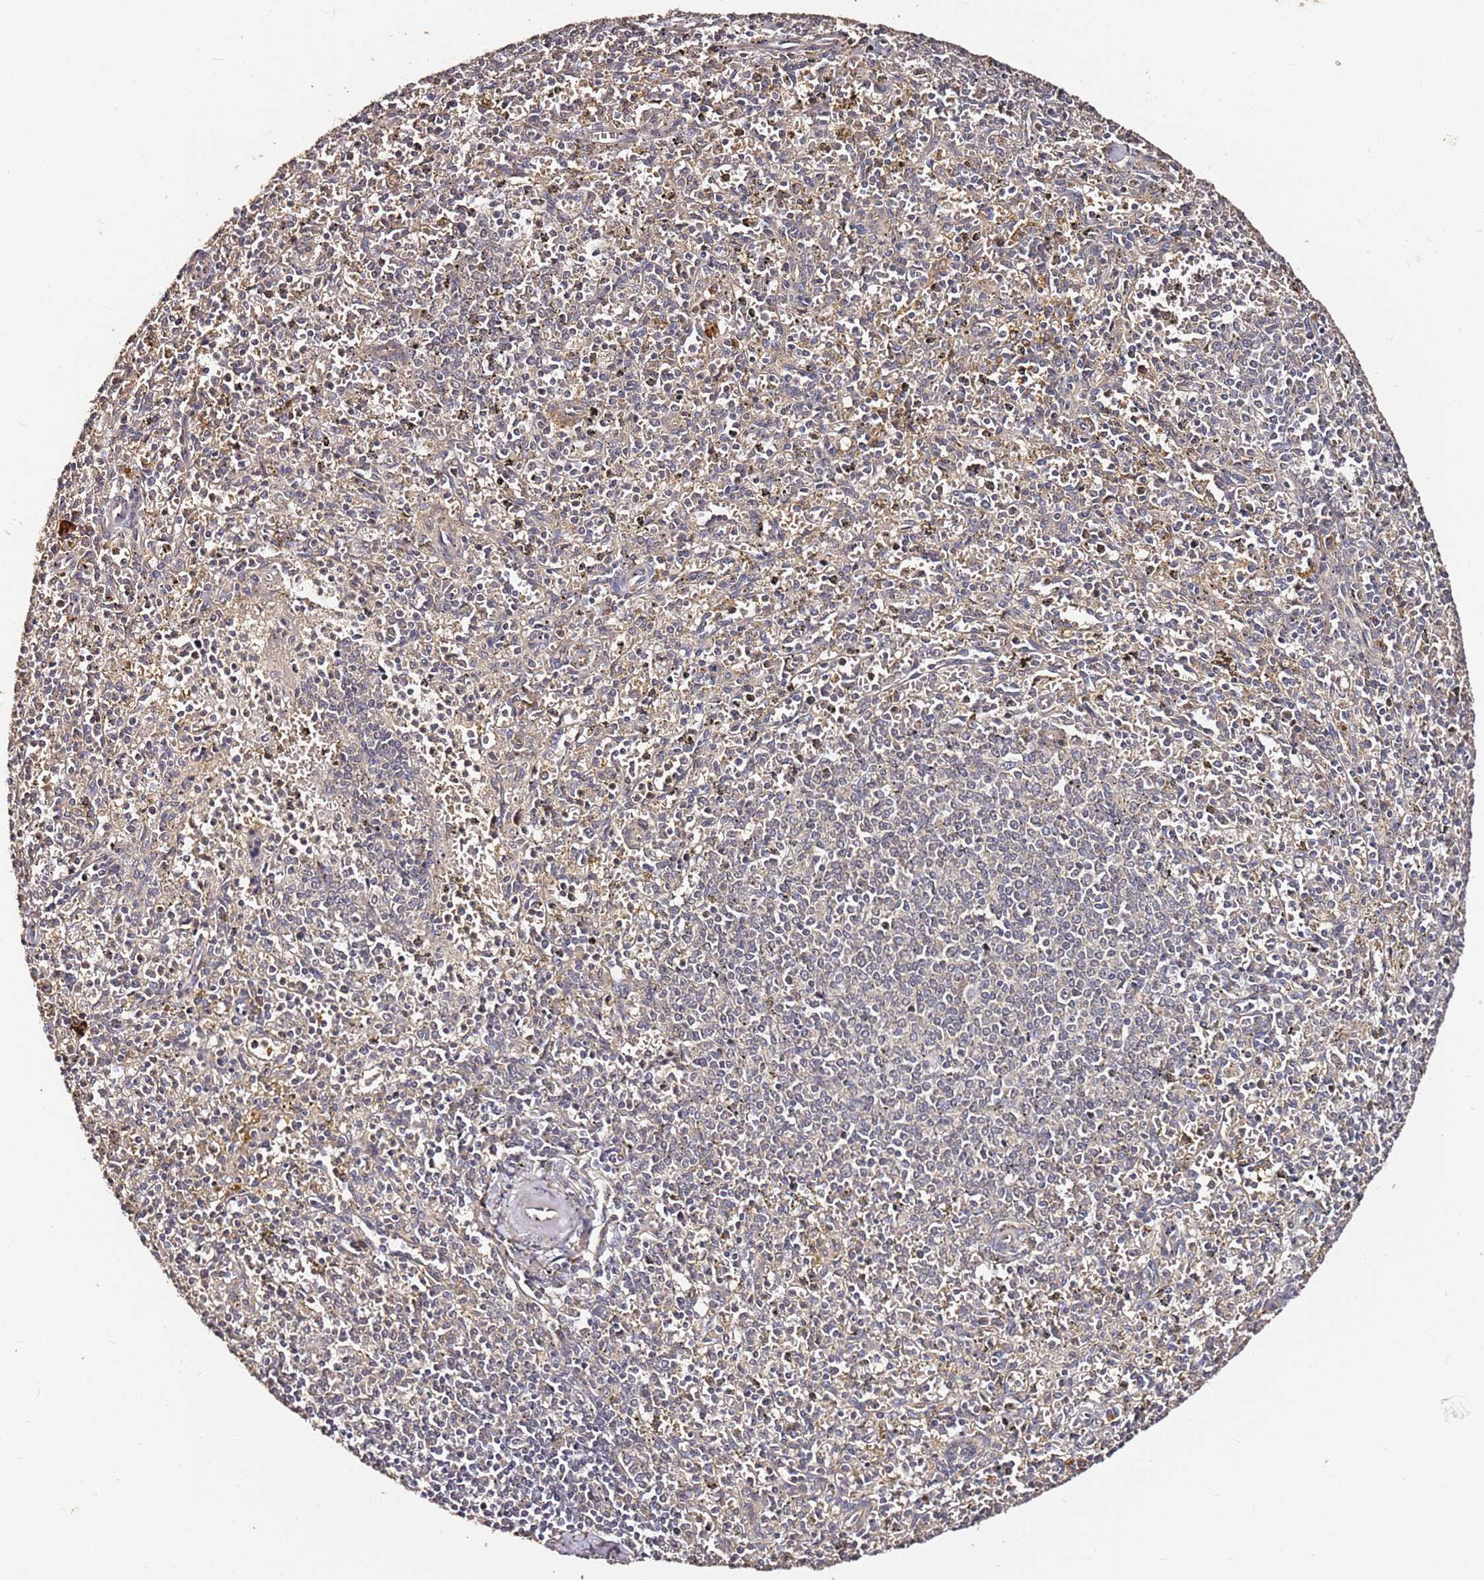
{"staining": {"intensity": "negative", "quantity": "none", "location": "none"}, "tissue": "spleen", "cell_type": "Cells in red pulp", "image_type": "normal", "snomed": [{"axis": "morphology", "description": "Normal tissue, NOS"}, {"axis": "topography", "description": "Spleen"}], "caption": "Immunohistochemistry (IHC) histopathology image of unremarkable spleen: human spleen stained with DAB (3,3'-diaminobenzidine) demonstrates no significant protein expression in cells in red pulp. (Brightfield microscopy of DAB (3,3'-diaminobenzidine) IHC at high magnification).", "gene": "C6orf136", "patient": {"sex": "male", "age": 72}}